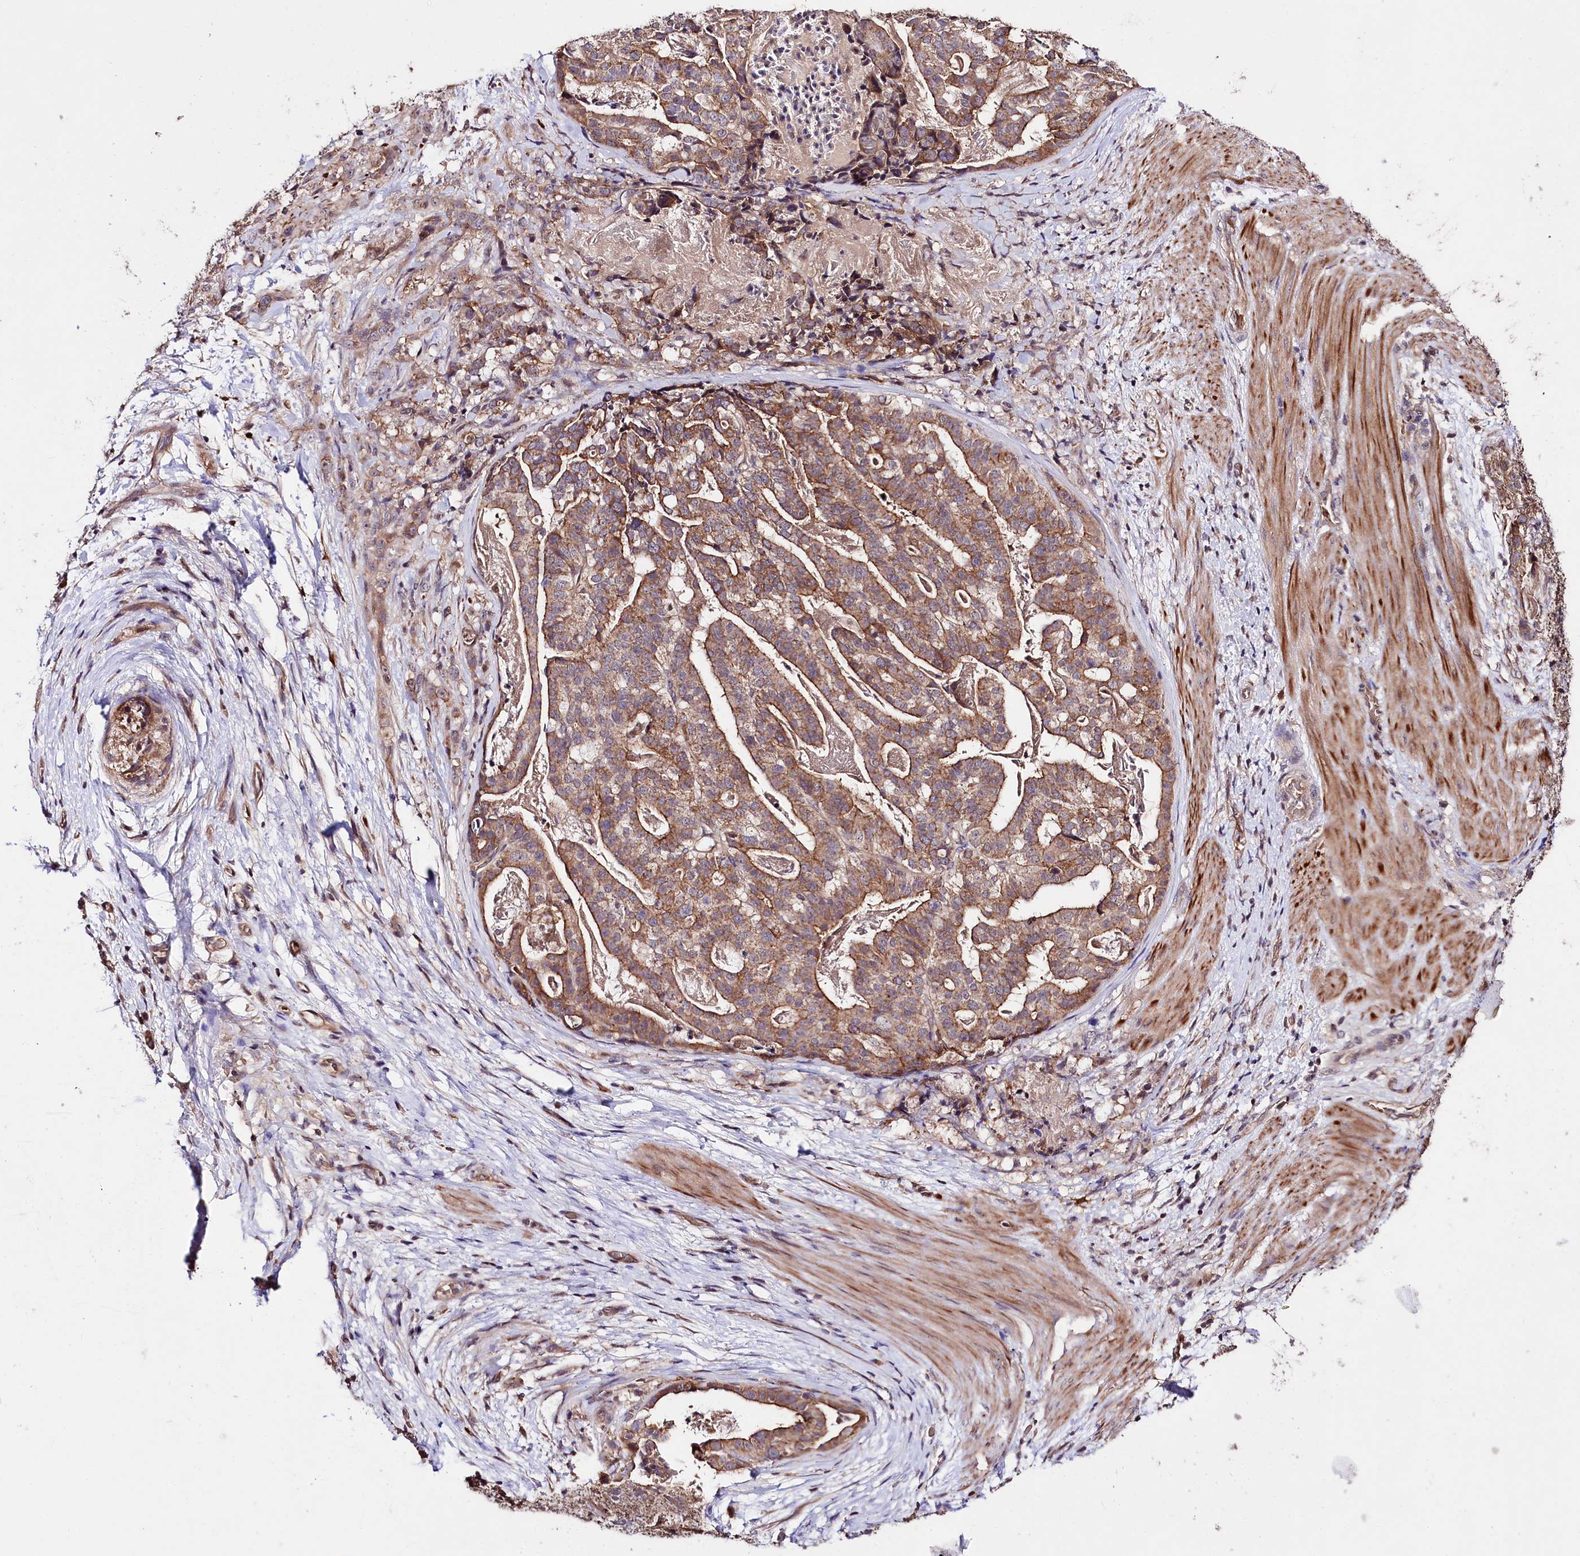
{"staining": {"intensity": "moderate", "quantity": ">75%", "location": "cytoplasmic/membranous"}, "tissue": "stomach cancer", "cell_type": "Tumor cells", "image_type": "cancer", "snomed": [{"axis": "morphology", "description": "Adenocarcinoma, NOS"}, {"axis": "topography", "description": "Stomach"}], "caption": "An immunohistochemistry image of neoplastic tissue is shown. Protein staining in brown highlights moderate cytoplasmic/membranous positivity in adenocarcinoma (stomach) within tumor cells. (Brightfield microscopy of DAB IHC at high magnification).", "gene": "TAFAZZIN", "patient": {"sex": "male", "age": 48}}